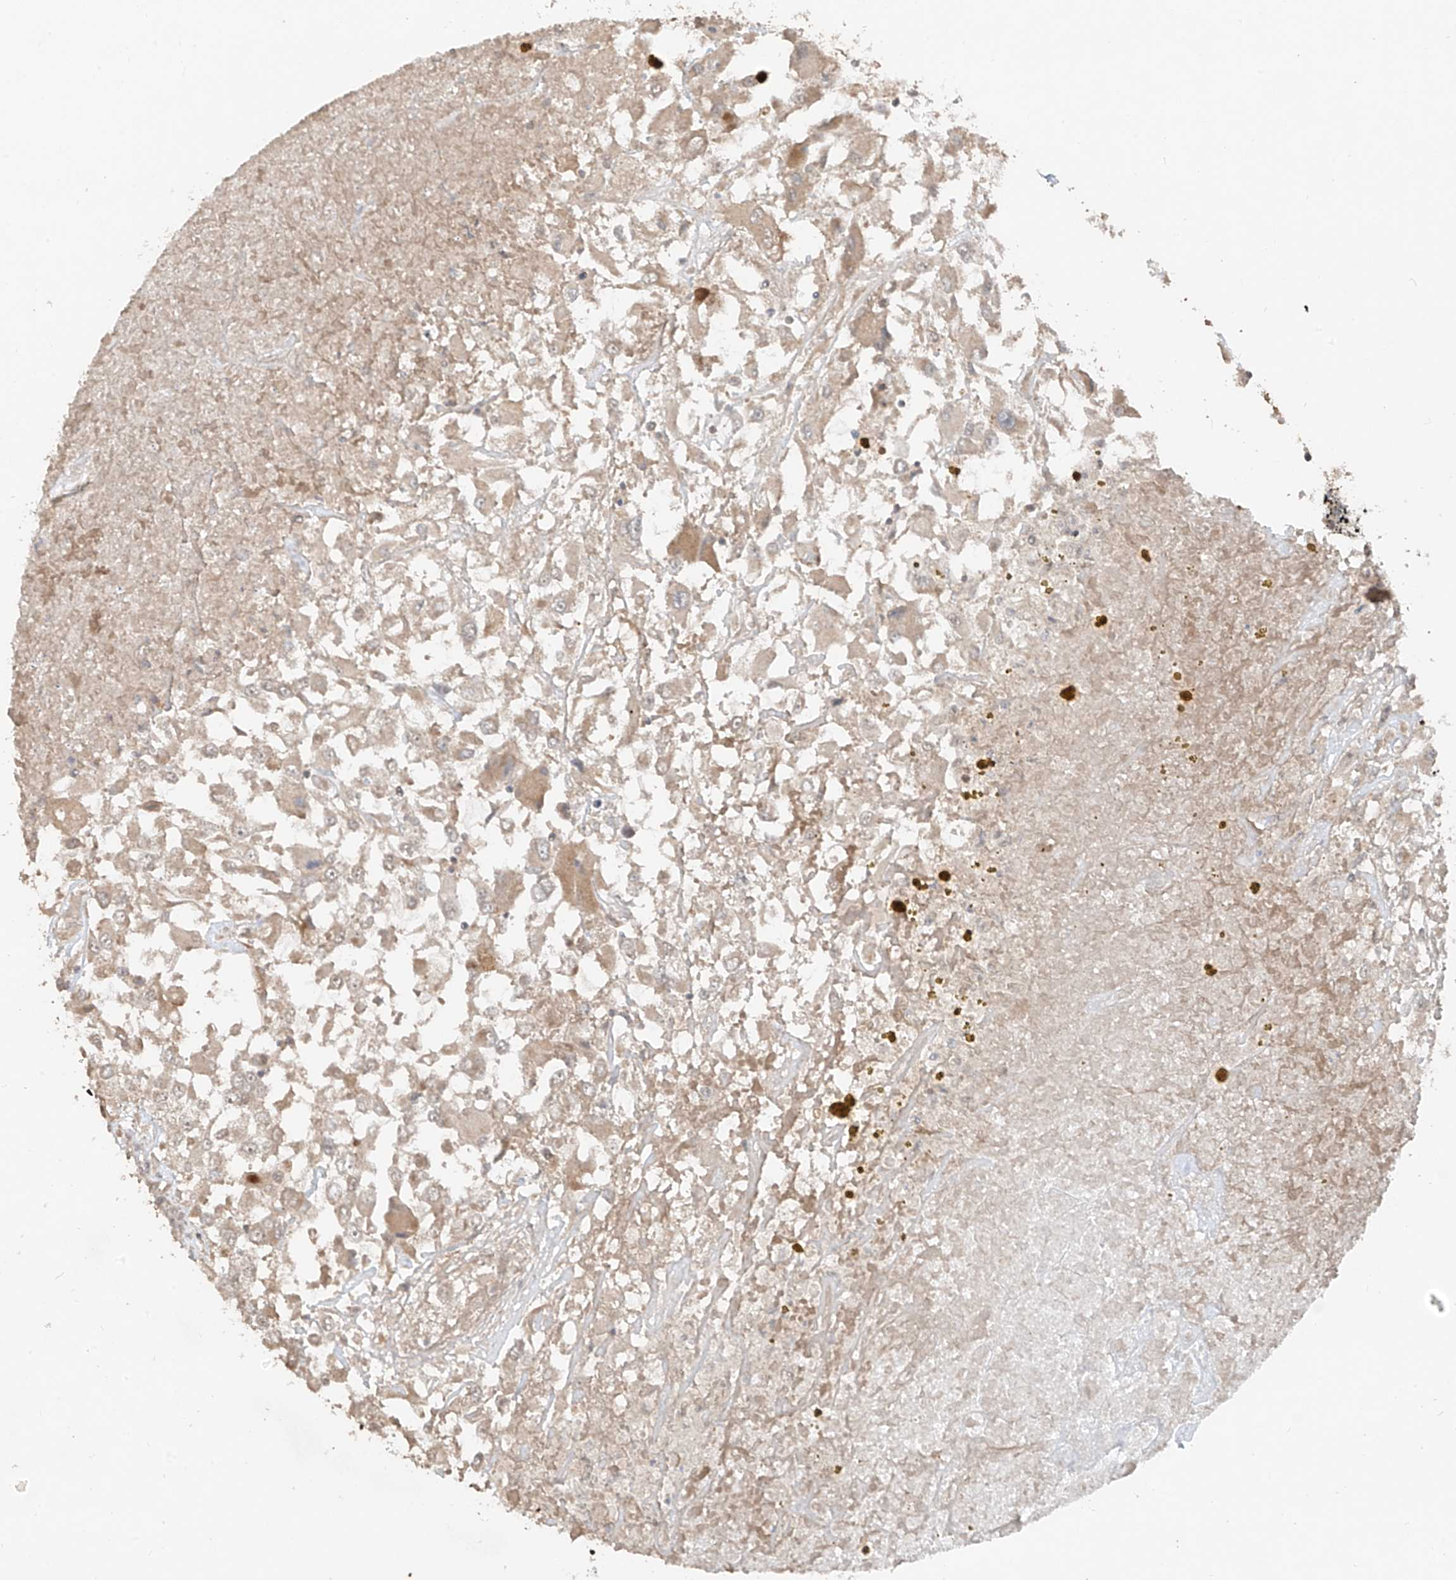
{"staining": {"intensity": "weak", "quantity": "25%-75%", "location": "cytoplasmic/membranous"}, "tissue": "renal cancer", "cell_type": "Tumor cells", "image_type": "cancer", "snomed": [{"axis": "morphology", "description": "Adenocarcinoma, NOS"}, {"axis": "topography", "description": "Kidney"}], "caption": "Protein expression analysis of human adenocarcinoma (renal) reveals weak cytoplasmic/membranous staining in approximately 25%-75% of tumor cells. (brown staining indicates protein expression, while blue staining denotes nuclei).", "gene": "COLGALT2", "patient": {"sex": "female", "age": 52}}